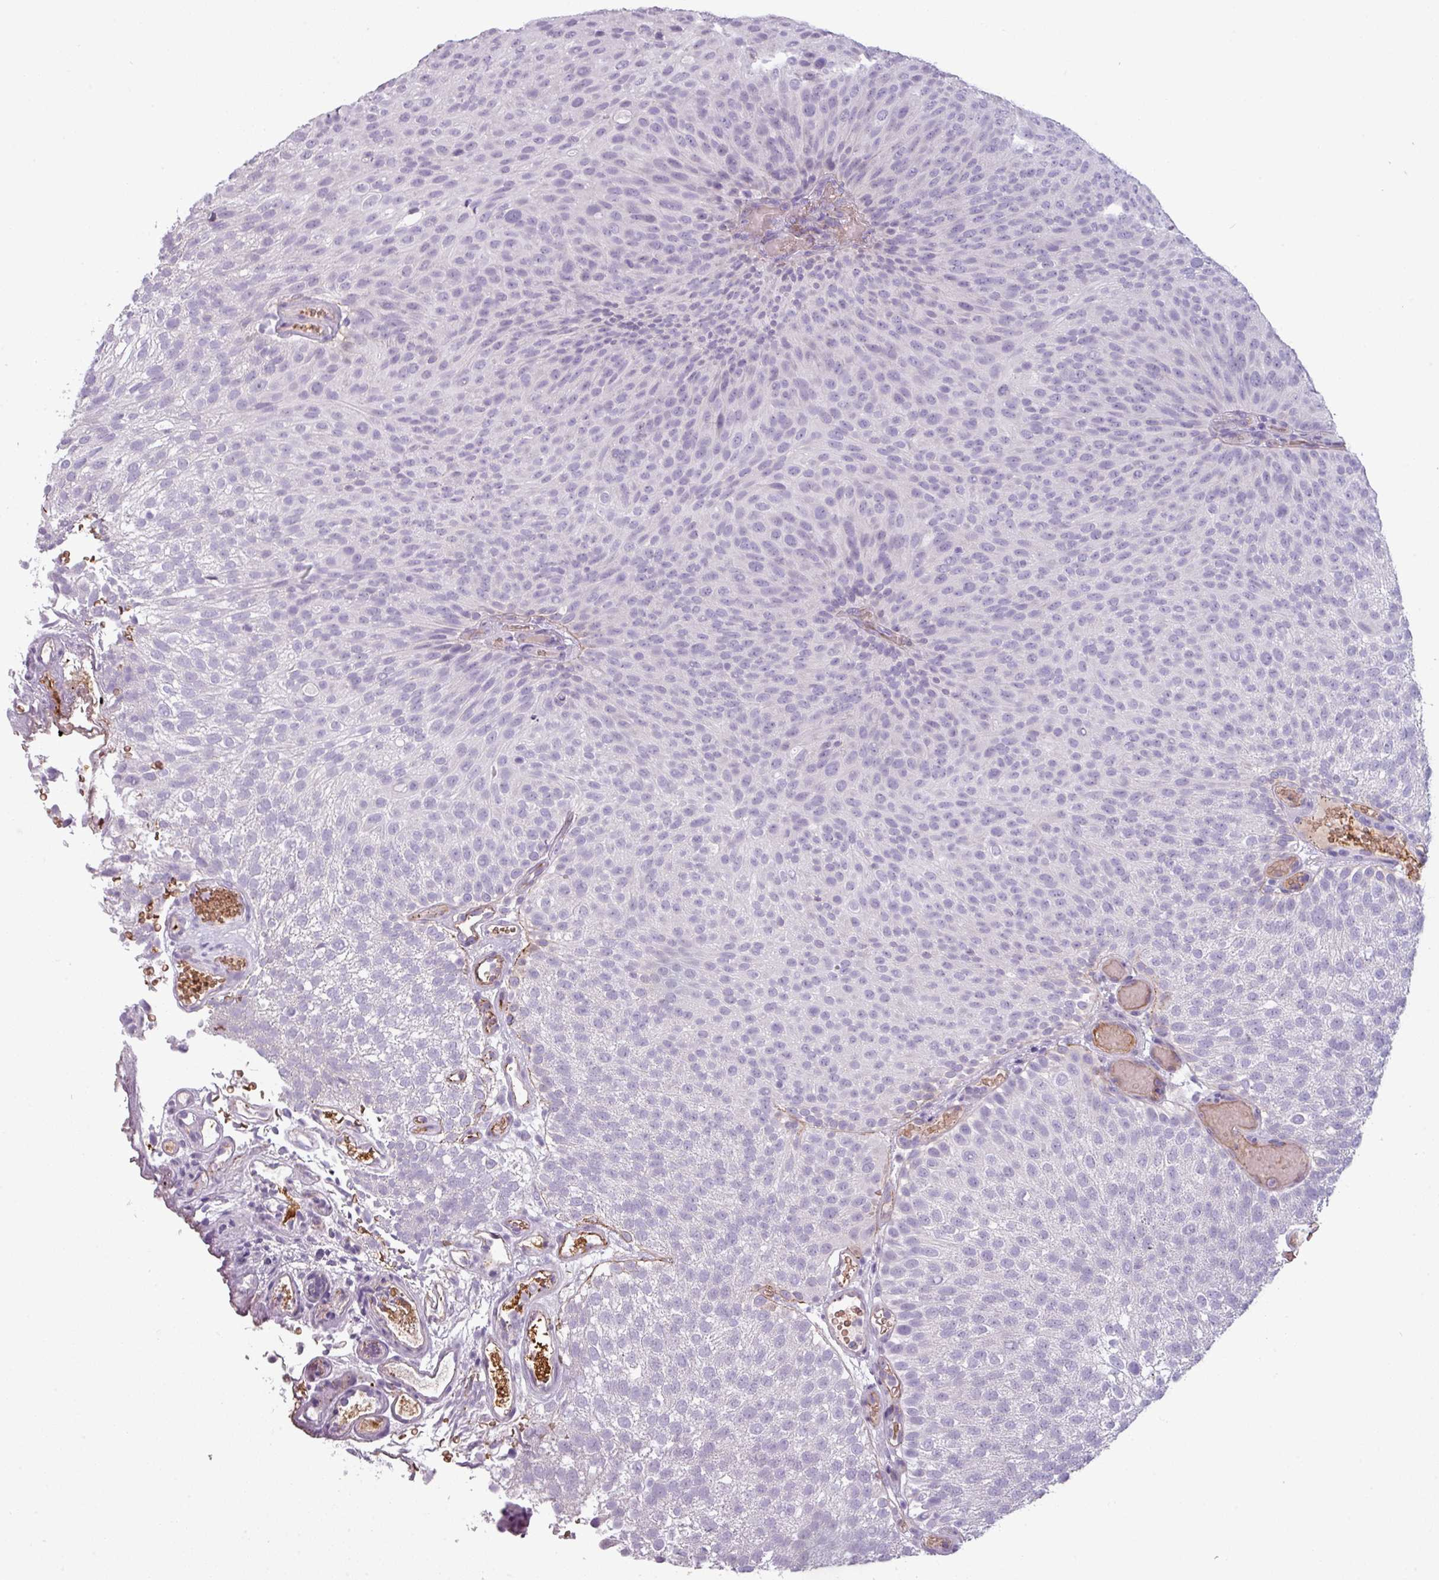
{"staining": {"intensity": "negative", "quantity": "none", "location": "none"}, "tissue": "urothelial cancer", "cell_type": "Tumor cells", "image_type": "cancer", "snomed": [{"axis": "morphology", "description": "Urothelial carcinoma, Low grade"}, {"axis": "topography", "description": "Urinary bladder"}], "caption": "Immunohistochemistry histopathology image of neoplastic tissue: human urothelial cancer stained with DAB (3,3'-diaminobenzidine) displays no significant protein staining in tumor cells.", "gene": "AREL1", "patient": {"sex": "male", "age": 78}}